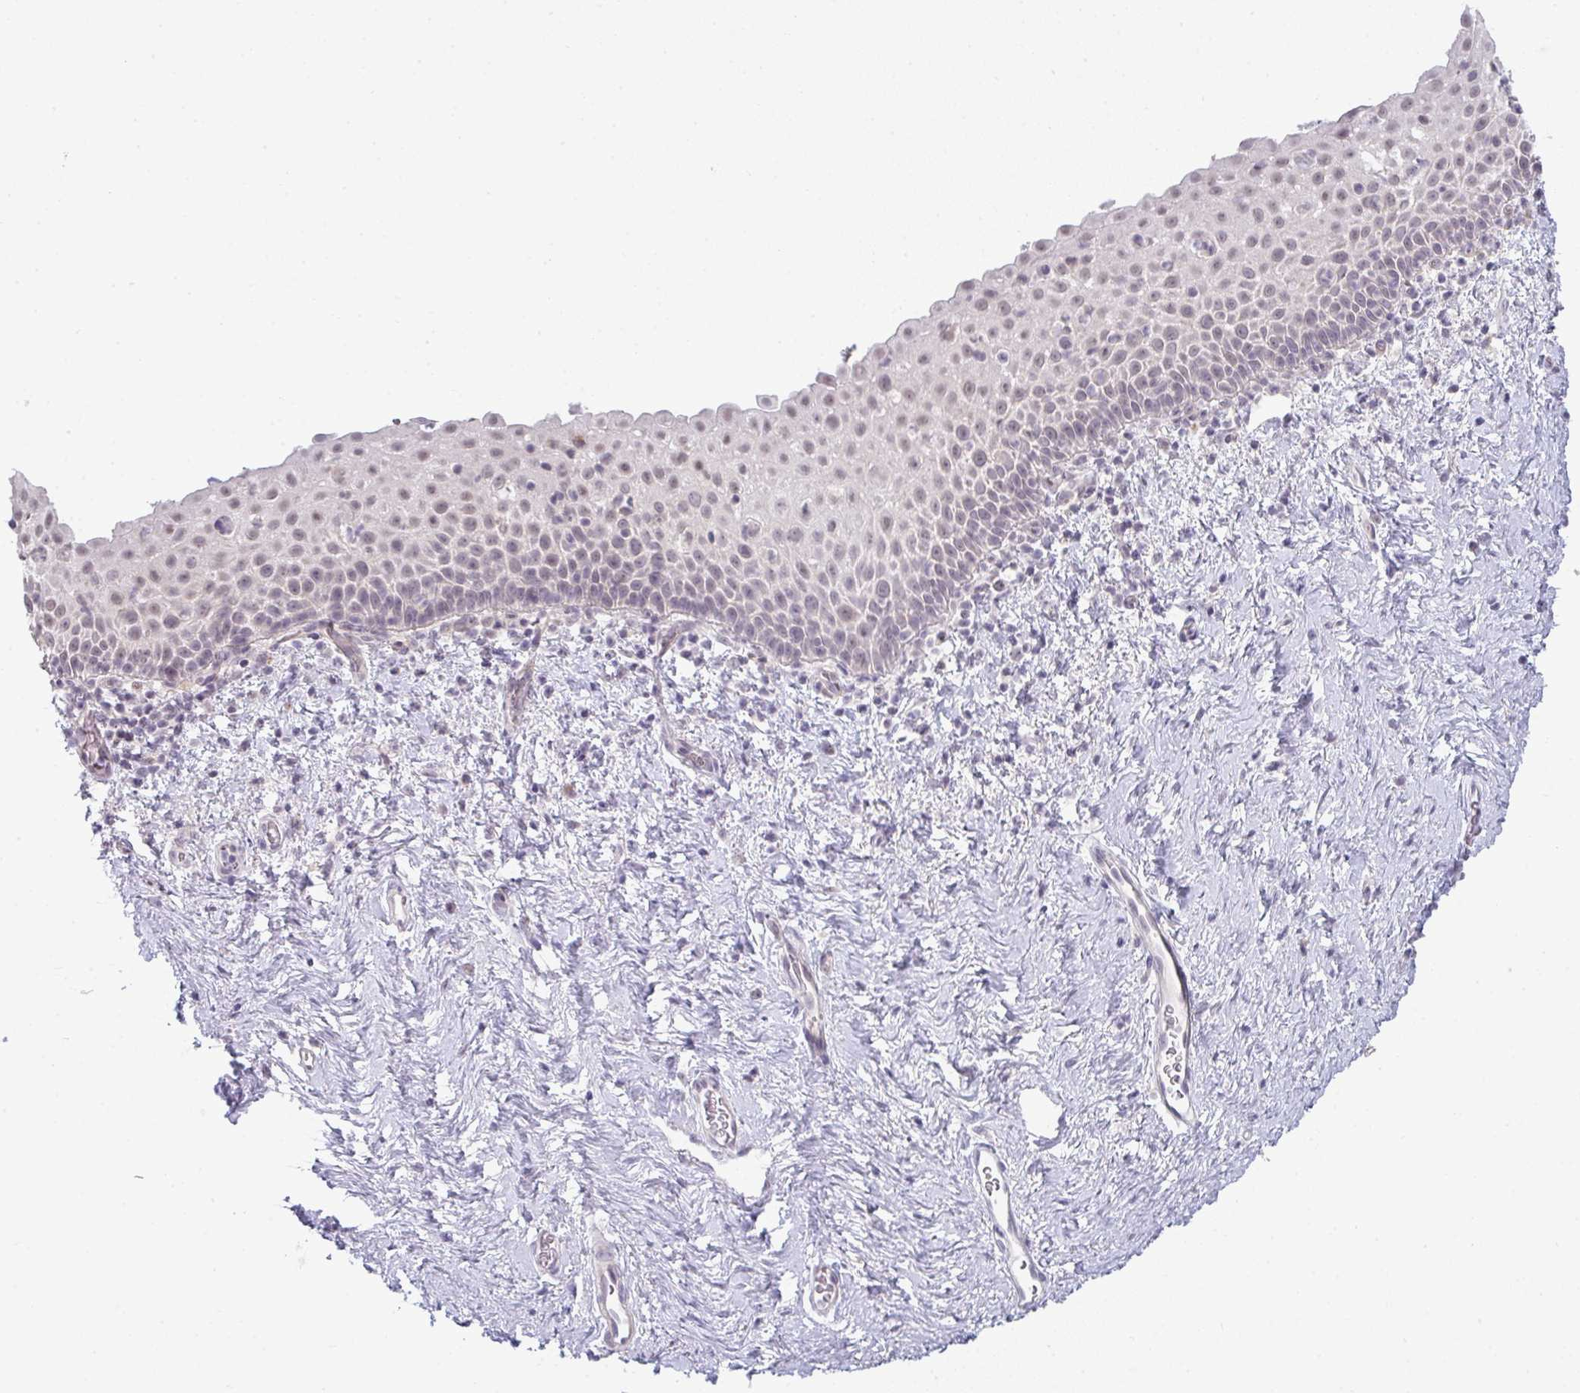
{"staining": {"intensity": "weak", "quantity": "<25%", "location": "nuclear"}, "tissue": "vagina", "cell_type": "Squamous epithelial cells", "image_type": "normal", "snomed": [{"axis": "morphology", "description": "Normal tissue, NOS"}, {"axis": "topography", "description": "Vagina"}], "caption": "DAB (3,3'-diaminobenzidine) immunohistochemical staining of normal vagina displays no significant positivity in squamous epithelial cells. (Stains: DAB (3,3'-diaminobenzidine) immunohistochemistry (IHC) with hematoxylin counter stain, Microscopy: brightfield microscopy at high magnification).", "gene": "TEX33", "patient": {"sex": "female", "age": 61}}